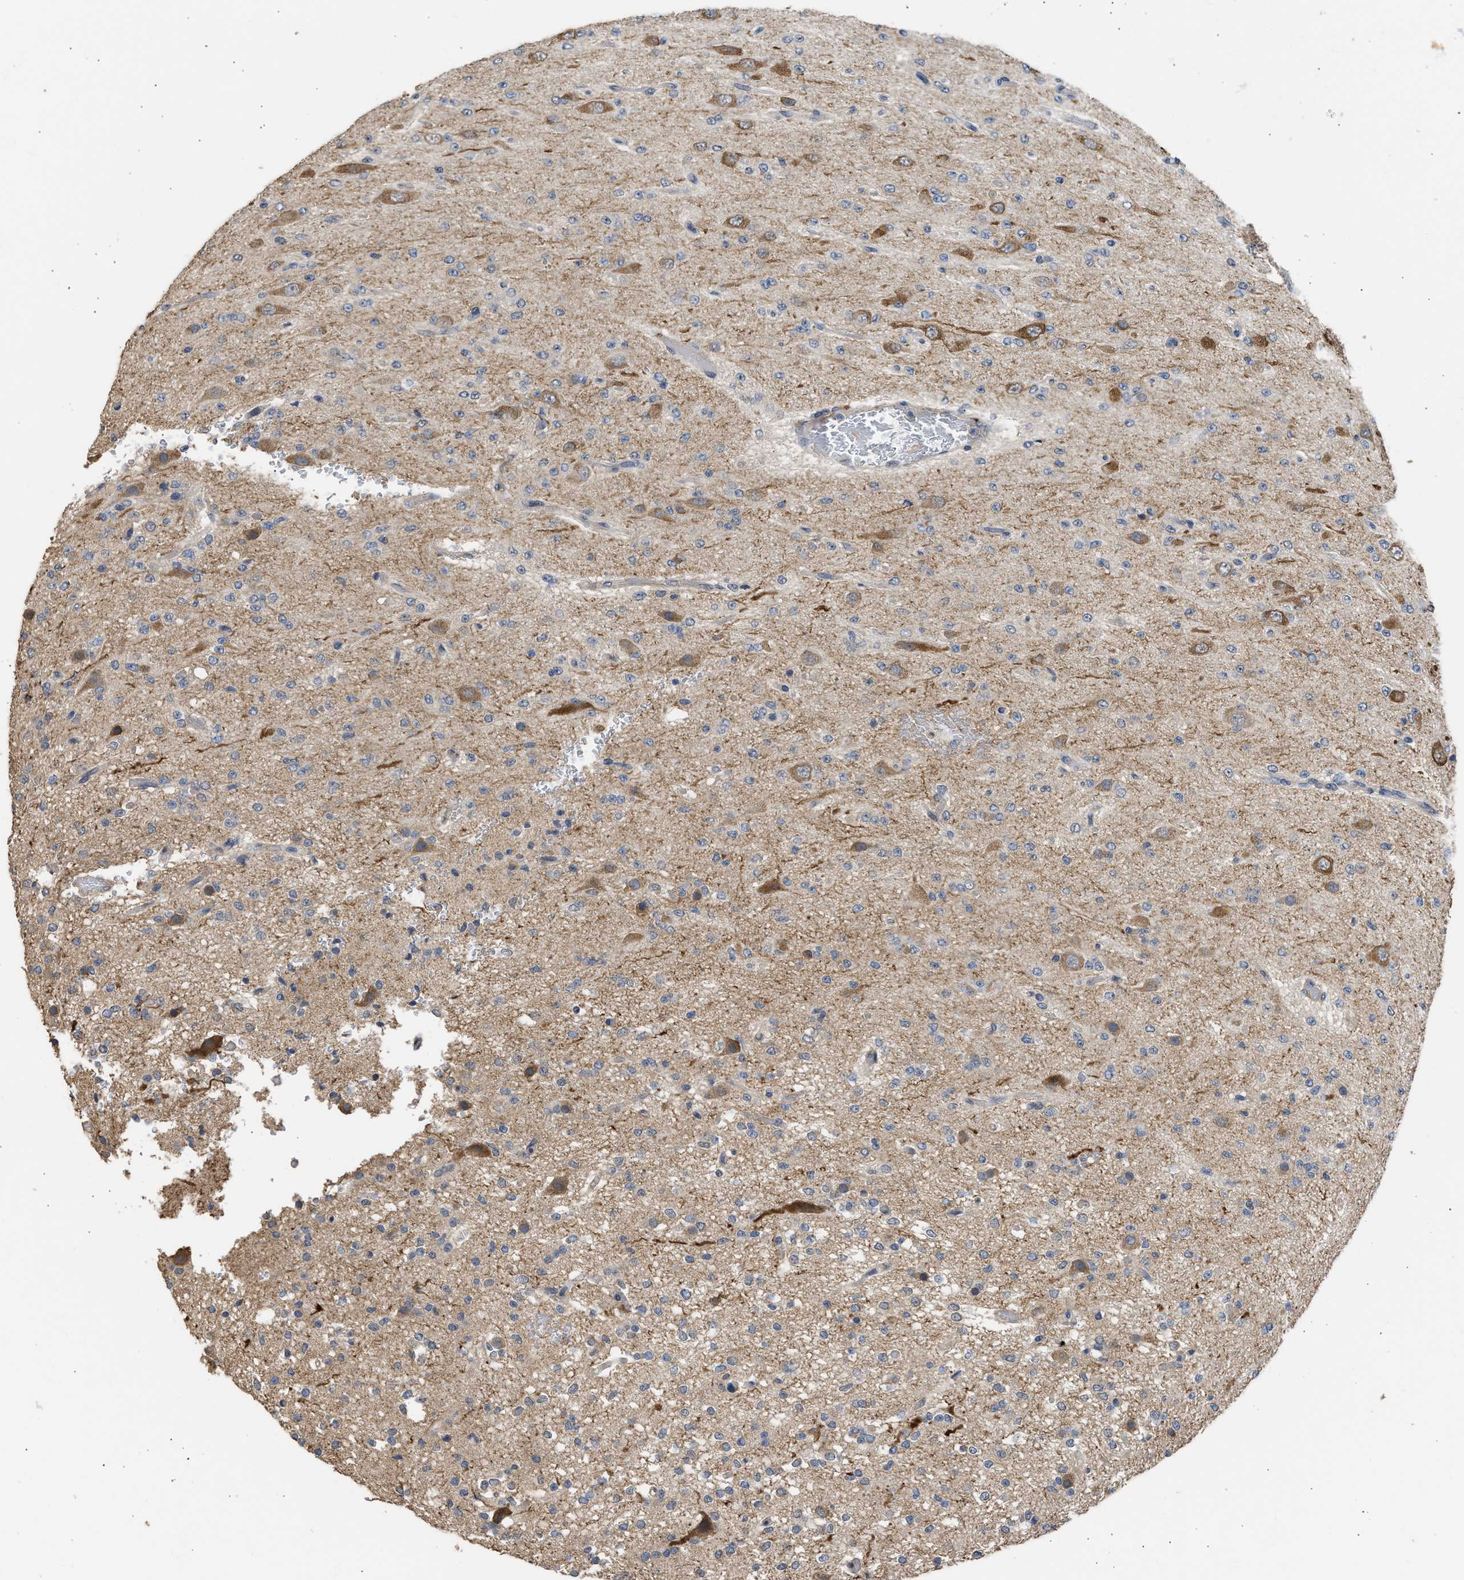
{"staining": {"intensity": "moderate", "quantity": "<25%", "location": "cytoplasmic/membranous"}, "tissue": "glioma", "cell_type": "Tumor cells", "image_type": "cancer", "snomed": [{"axis": "morphology", "description": "Glioma, malignant, Low grade"}, {"axis": "topography", "description": "Brain"}], "caption": "Human glioma stained with a brown dye exhibits moderate cytoplasmic/membranous positive positivity in approximately <25% of tumor cells.", "gene": "SPINT2", "patient": {"sex": "male", "age": 38}}